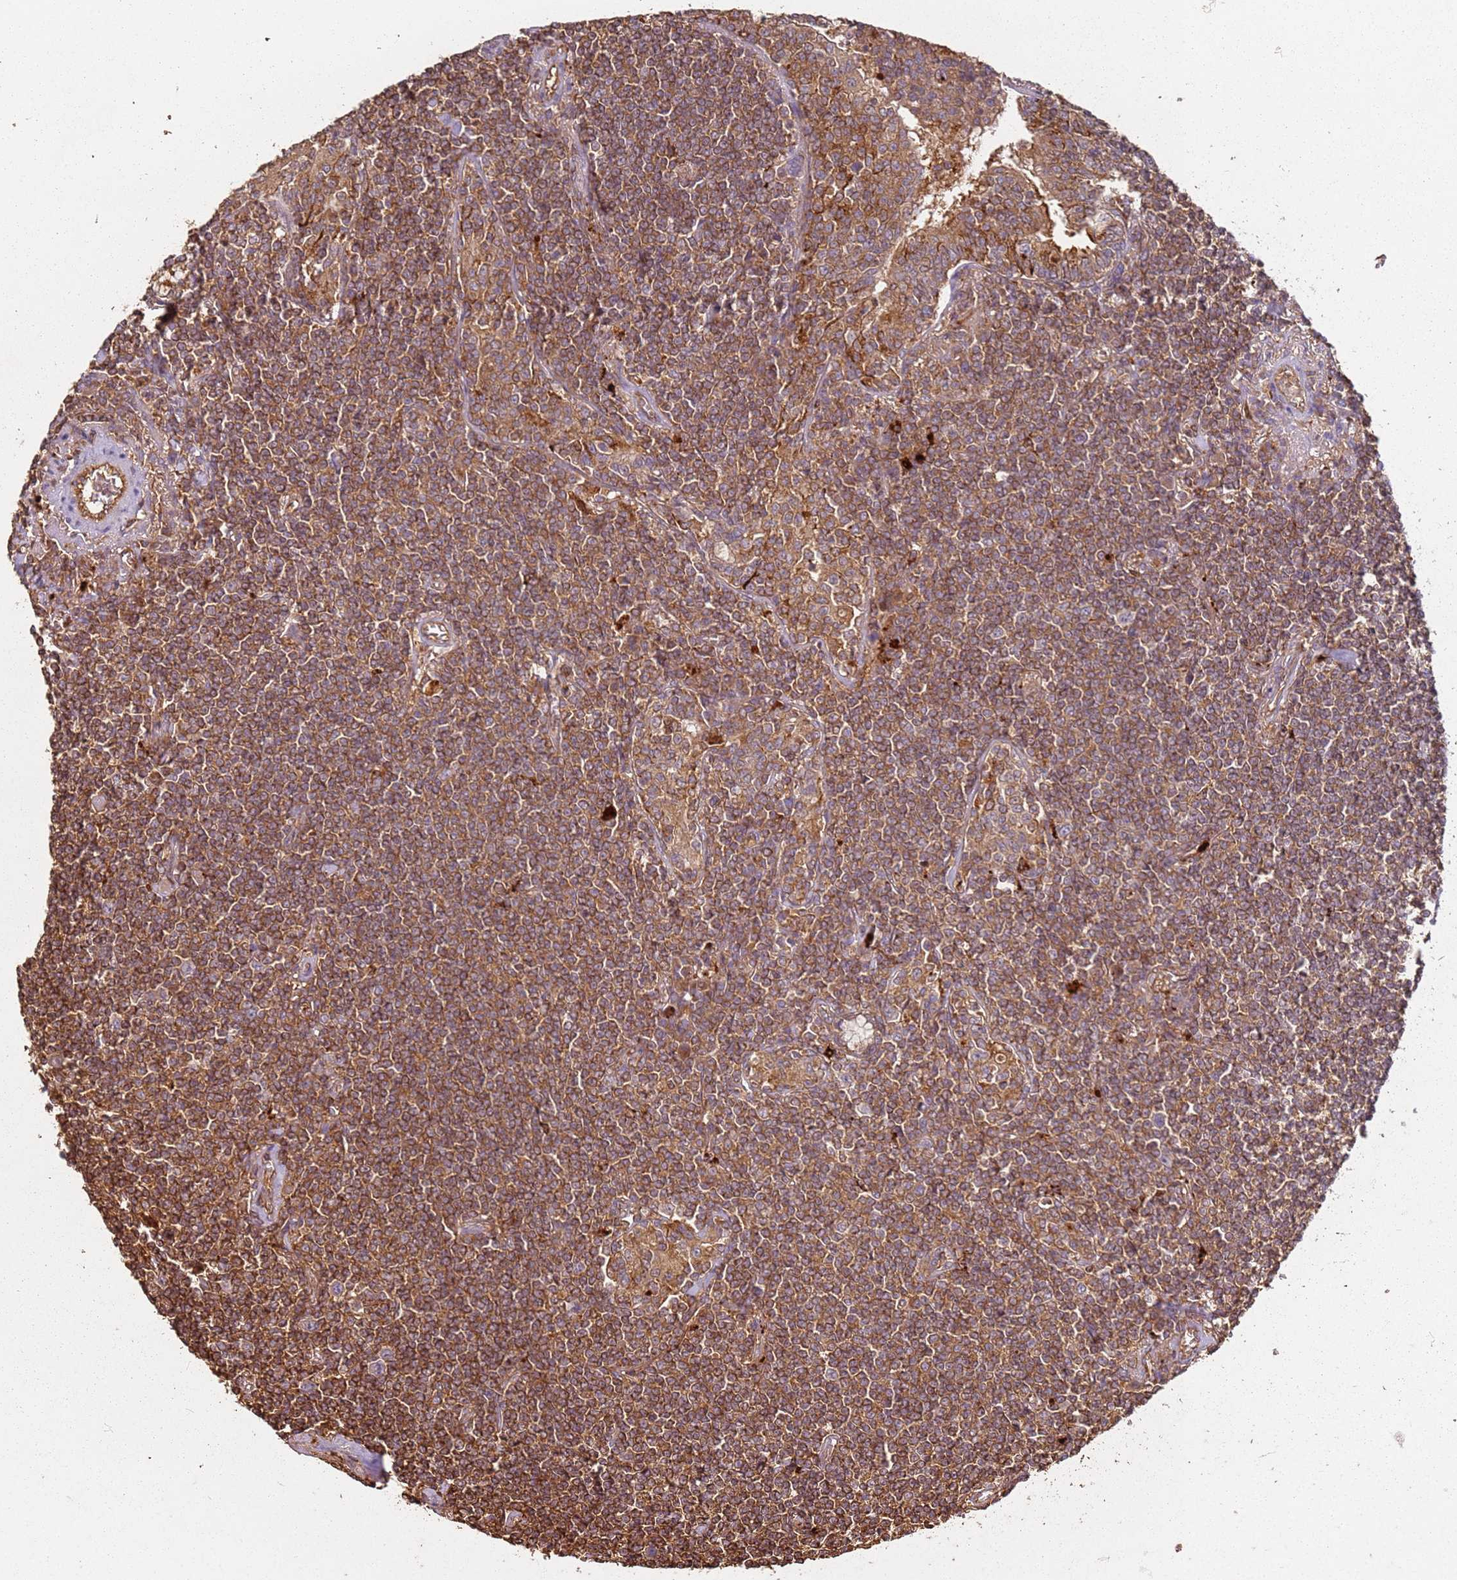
{"staining": {"intensity": "strong", "quantity": ">75%", "location": "cytoplasmic/membranous"}, "tissue": "lymphoma", "cell_type": "Tumor cells", "image_type": "cancer", "snomed": [{"axis": "morphology", "description": "Malignant lymphoma, non-Hodgkin's type, Low grade"}, {"axis": "topography", "description": "Lung"}], "caption": "Strong cytoplasmic/membranous protein positivity is identified in approximately >75% of tumor cells in malignant lymphoma, non-Hodgkin's type (low-grade).", "gene": "SCGB2B2", "patient": {"sex": "female", "age": 71}}